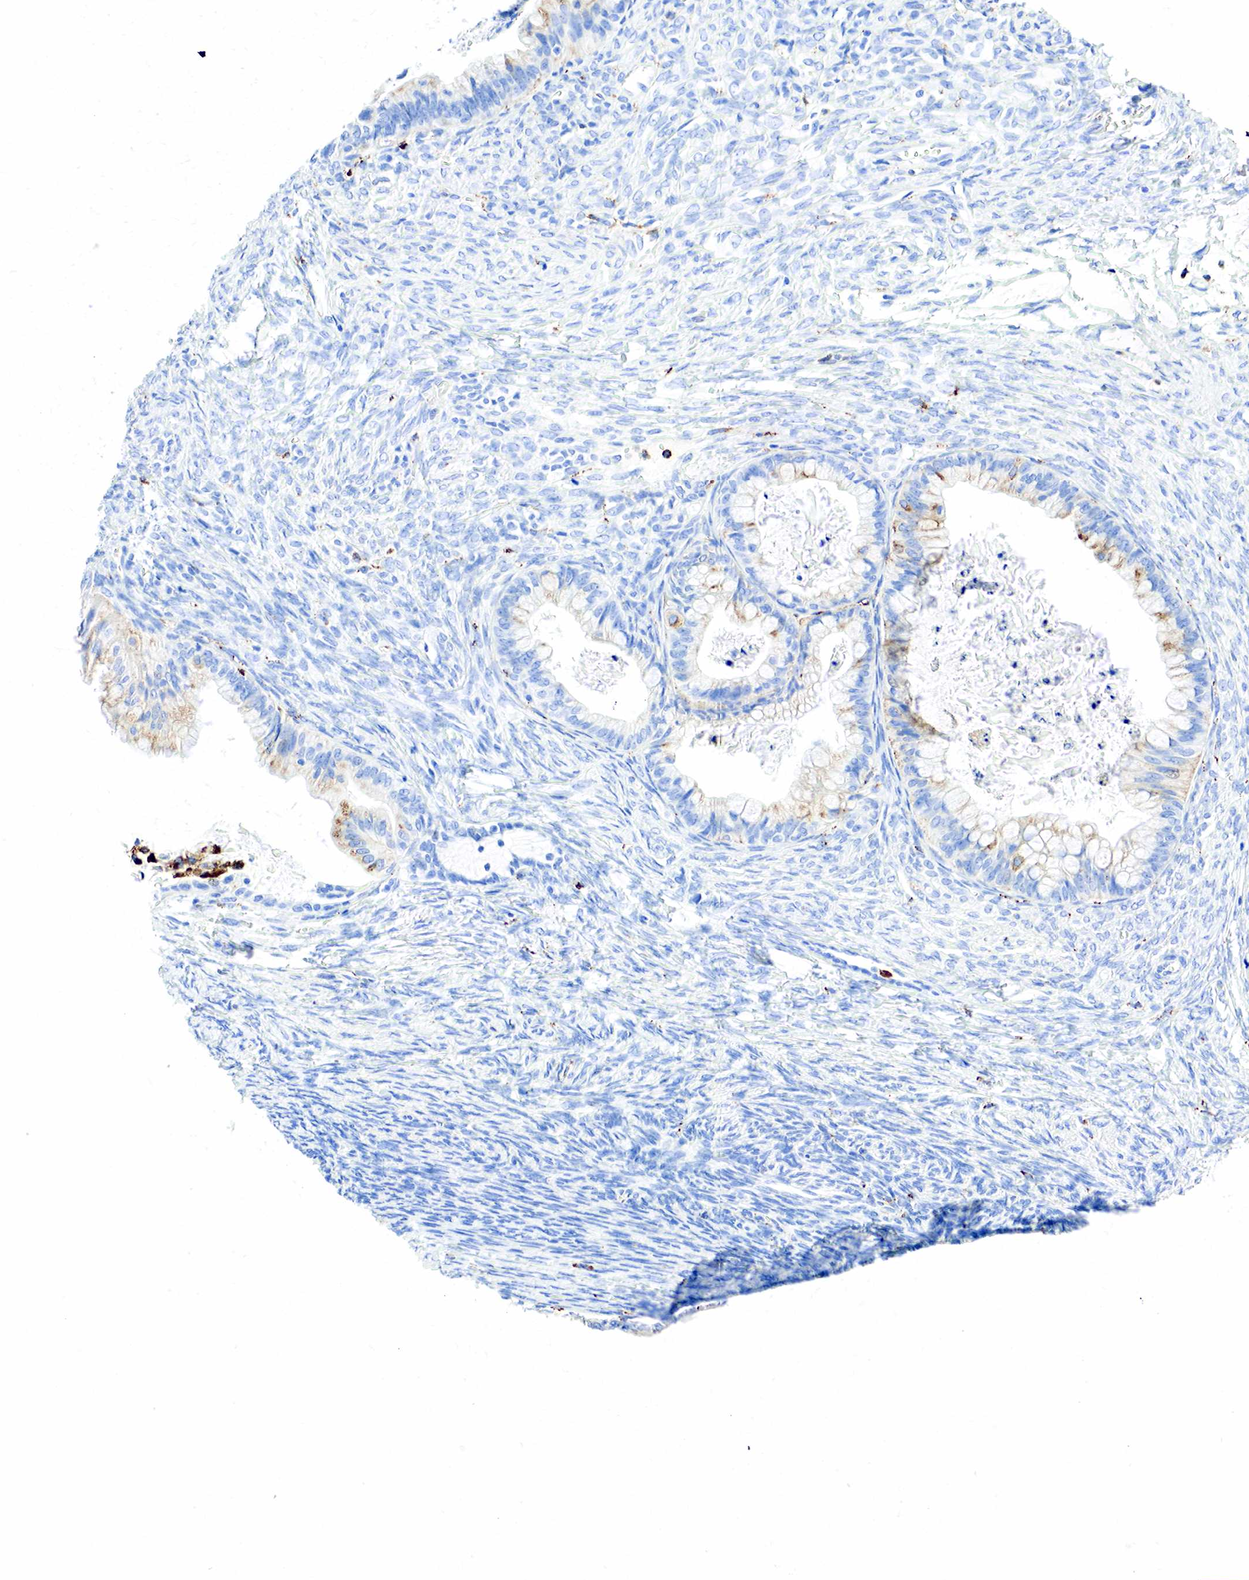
{"staining": {"intensity": "weak", "quantity": "<25%", "location": "cytoplasmic/membranous"}, "tissue": "ovarian cancer", "cell_type": "Tumor cells", "image_type": "cancer", "snomed": [{"axis": "morphology", "description": "Cystadenocarcinoma, mucinous, NOS"}, {"axis": "topography", "description": "Ovary"}], "caption": "Immunohistochemical staining of human ovarian cancer (mucinous cystadenocarcinoma) displays no significant expression in tumor cells.", "gene": "CD68", "patient": {"sex": "female", "age": 57}}